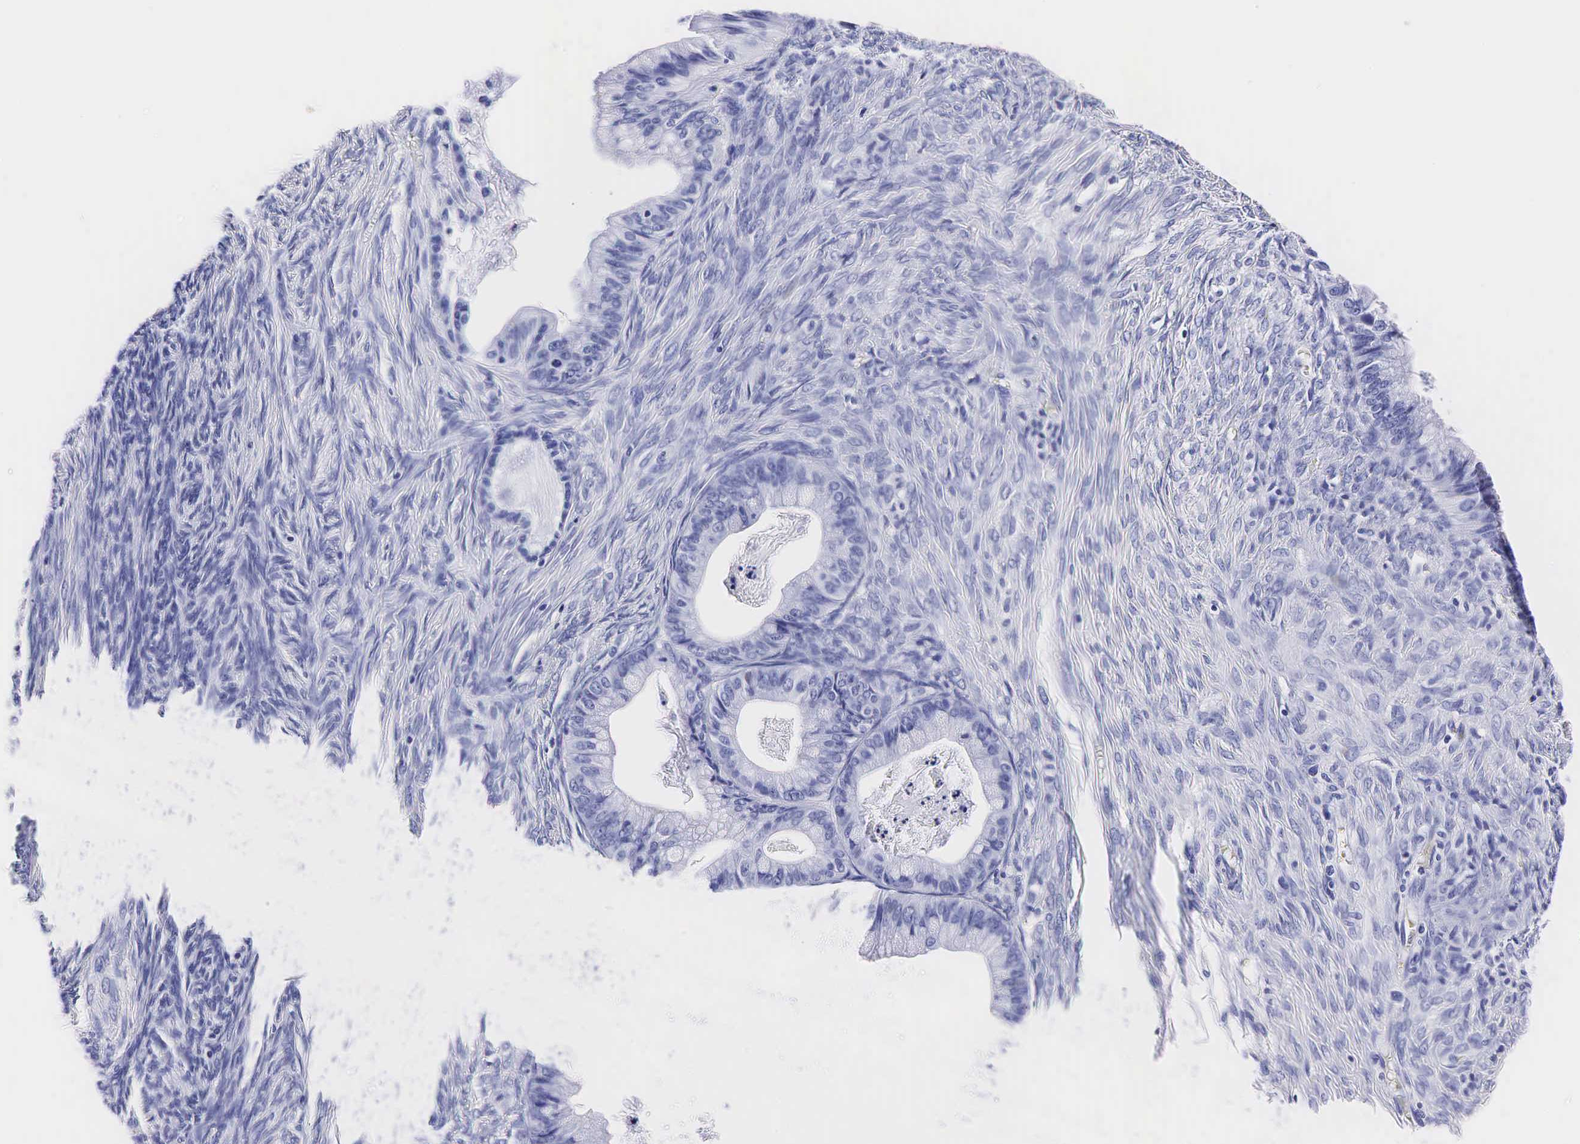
{"staining": {"intensity": "negative", "quantity": "none", "location": "none"}, "tissue": "ovarian cancer", "cell_type": "Tumor cells", "image_type": "cancer", "snomed": [{"axis": "morphology", "description": "Cystadenocarcinoma, mucinous, NOS"}, {"axis": "topography", "description": "Ovary"}], "caption": "Micrograph shows no protein positivity in tumor cells of ovarian cancer (mucinous cystadenocarcinoma) tissue.", "gene": "TG", "patient": {"sex": "female", "age": 57}}